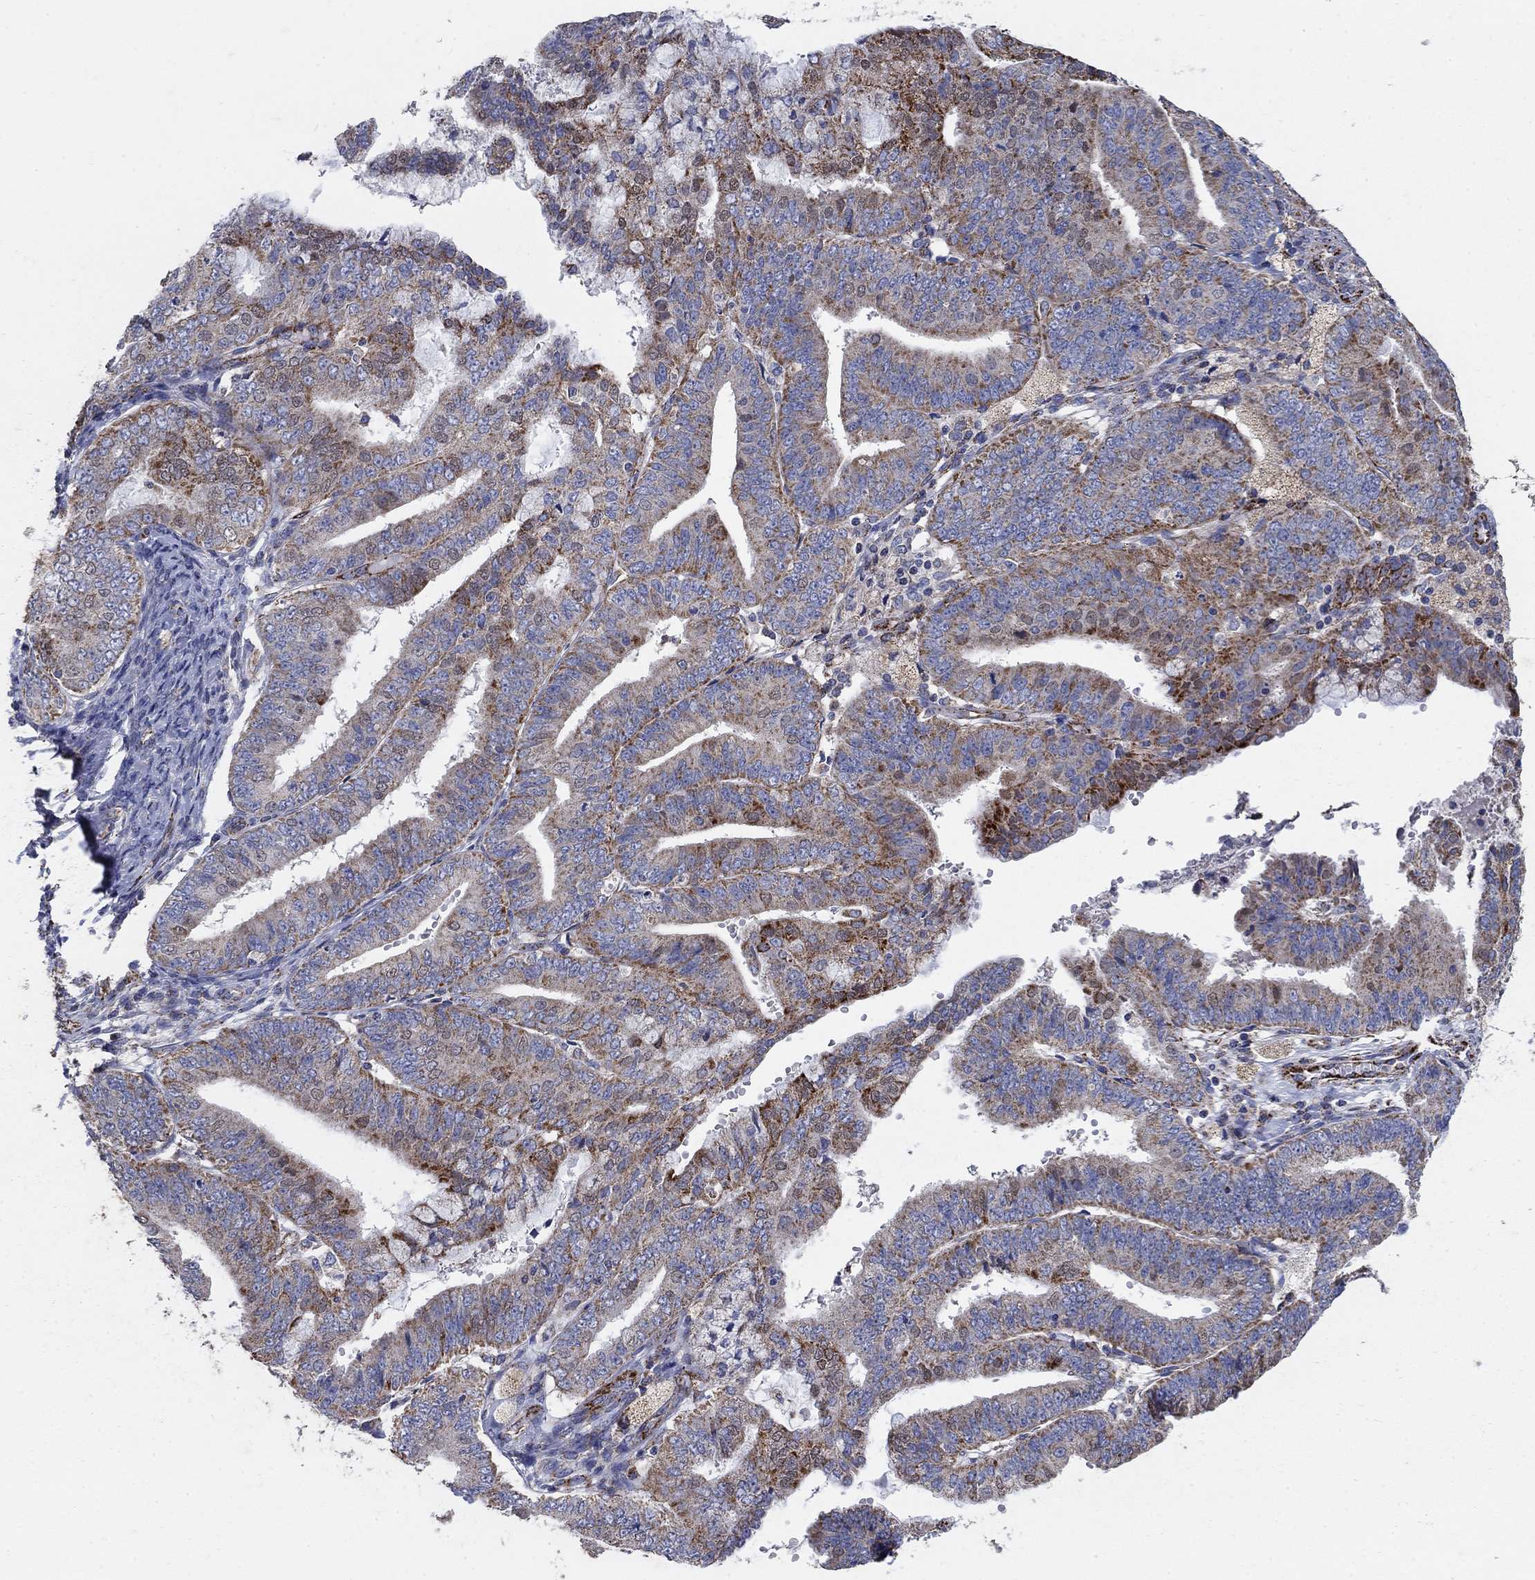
{"staining": {"intensity": "strong", "quantity": "<25%", "location": "cytoplasmic/membranous"}, "tissue": "endometrial cancer", "cell_type": "Tumor cells", "image_type": "cancer", "snomed": [{"axis": "morphology", "description": "Adenocarcinoma, NOS"}, {"axis": "topography", "description": "Endometrium"}], "caption": "There is medium levels of strong cytoplasmic/membranous positivity in tumor cells of adenocarcinoma (endometrial), as demonstrated by immunohistochemical staining (brown color).", "gene": "PNPLA2", "patient": {"sex": "female", "age": 63}}